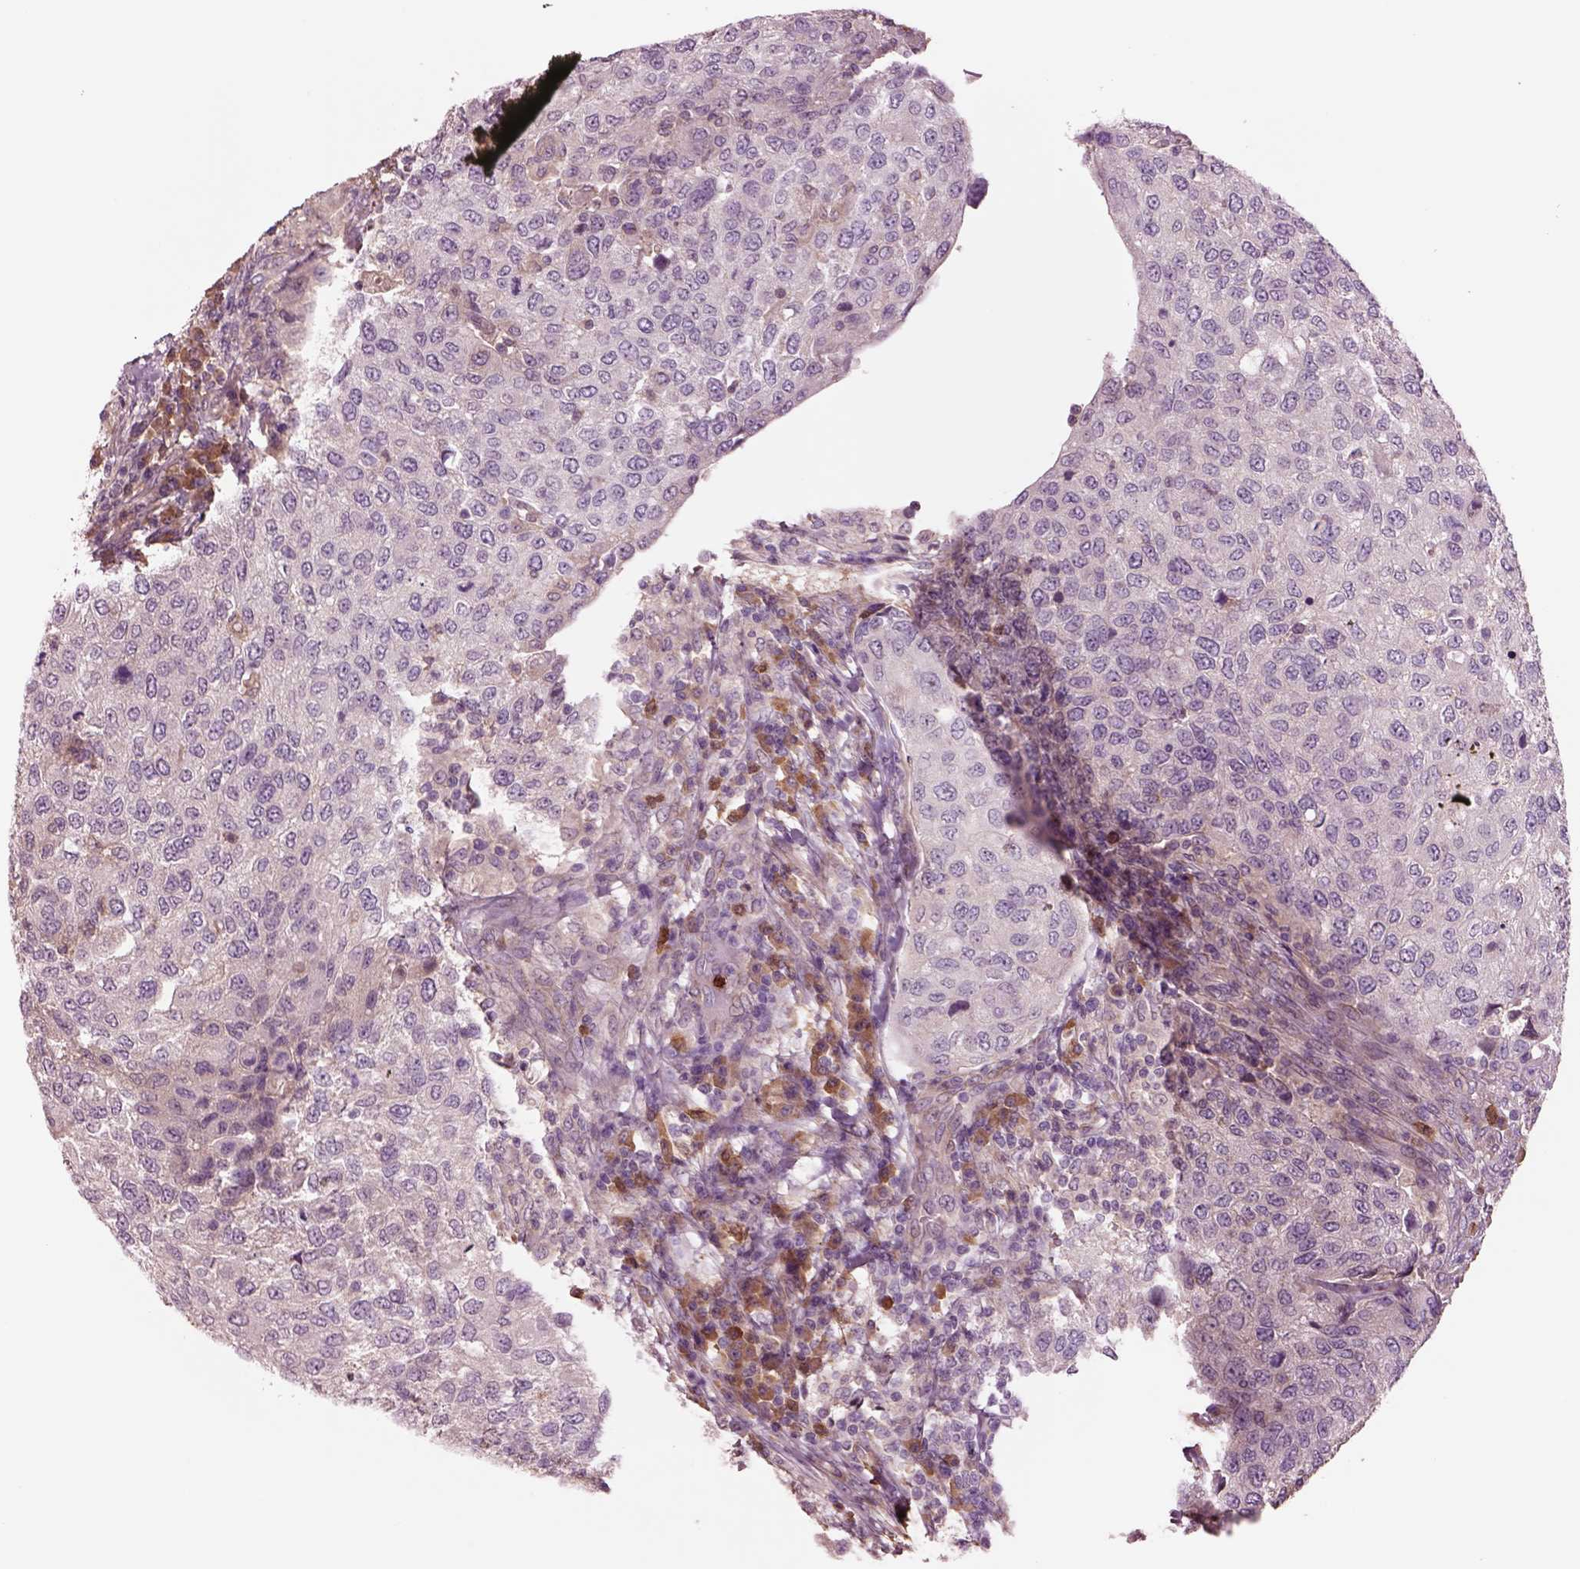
{"staining": {"intensity": "negative", "quantity": "none", "location": "none"}, "tissue": "urothelial cancer", "cell_type": "Tumor cells", "image_type": "cancer", "snomed": [{"axis": "morphology", "description": "Urothelial carcinoma, High grade"}, {"axis": "topography", "description": "Urinary bladder"}], "caption": "Immunohistochemistry (IHC) image of high-grade urothelial carcinoma stained for a protein (brown), which displays no expression in tumor cells. (DAB (3,3'-diaminobenzidine) IHC visualized using brightfield microscopy, high magnification).", "gene": "HTR1B", "patient": {"sex": "female", "age": 78}}